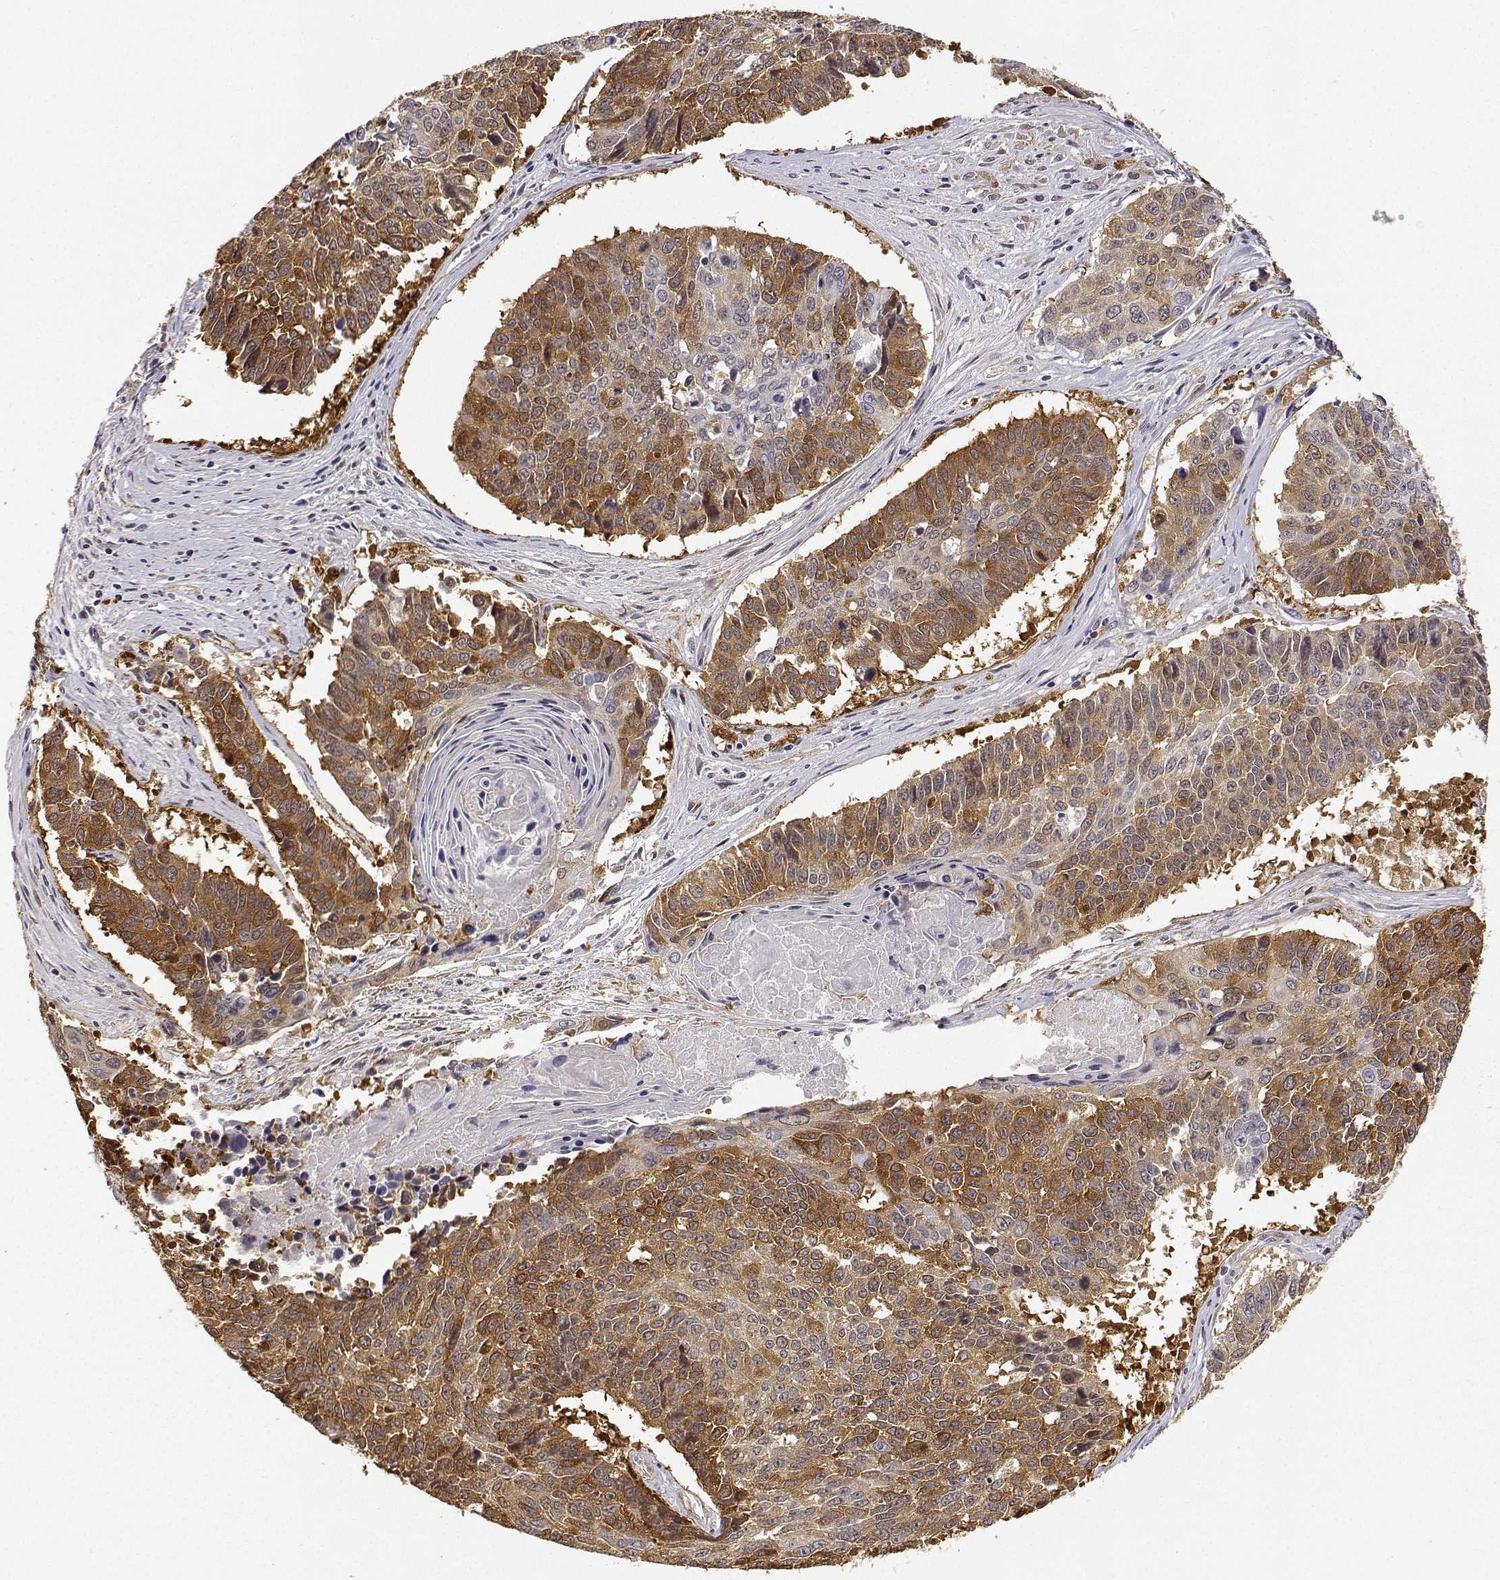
{"staining": {"intensity": "moderate", "quantity": ">75%", "location": "cytoplasmic/membranous"}, "tissue": "lung cancer", "cell_type": "Tumor cells", "image_type": "cancer", "snomed": [{"axis": "morphology", "description": "Squamous cell carcinoma, NOS"}, {"axis": "topography", "description": "Lung"}], "caption": "Lung cancer (squamous cell carcinoma) stained with DAB (3,3'-diaminobenzidine) IHC shows medium levels of moderate cytoplasmic/membranous expression in about >75% of tumor cells.", "gene": "PHGDH", "patient": {"sex": "male", "age": 73}}